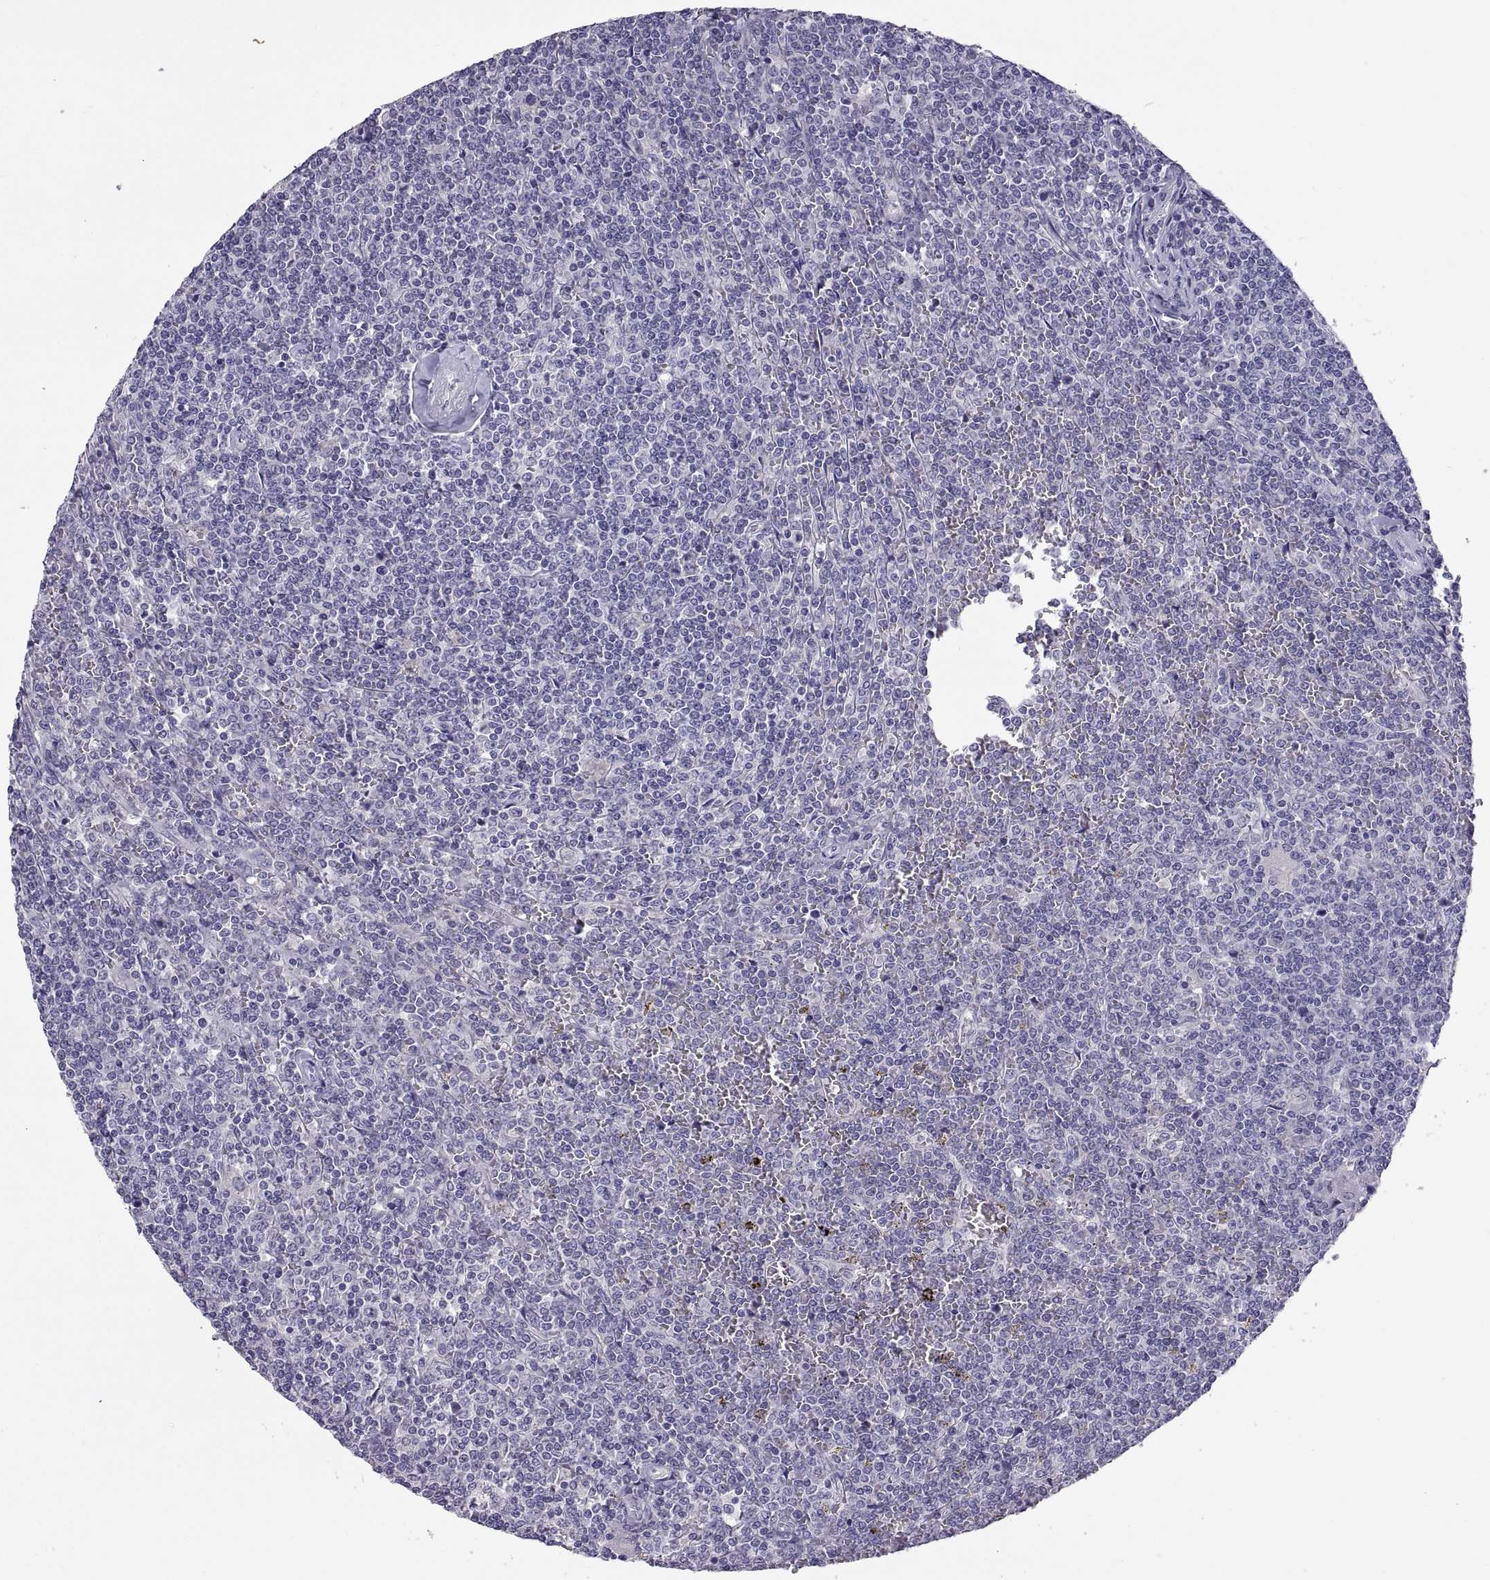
{"staining": {"intensity": "negative", "quantity": "none", "location": "none"}, "tissue": "lymphoma", "cell_type": "Tumor cells", "image_type": "cancer", "snomed": [{"axis": "morphology", "description": "Malignant lymphoma, non-Hodgkin's type, Low grade"}, {"axis": "topography", "description": "Spleen"}], "caption": "Tumor cells are negative for protein expression in human lymphoma. (Stains: DAB (3,3'-diaminobenzidine) IHC with hematoxylin counter stain, Microscopy: brightfield microscopy at high magnification).", "gene": "IGSF1", "patient": {"sex": "female", "age": 19}}